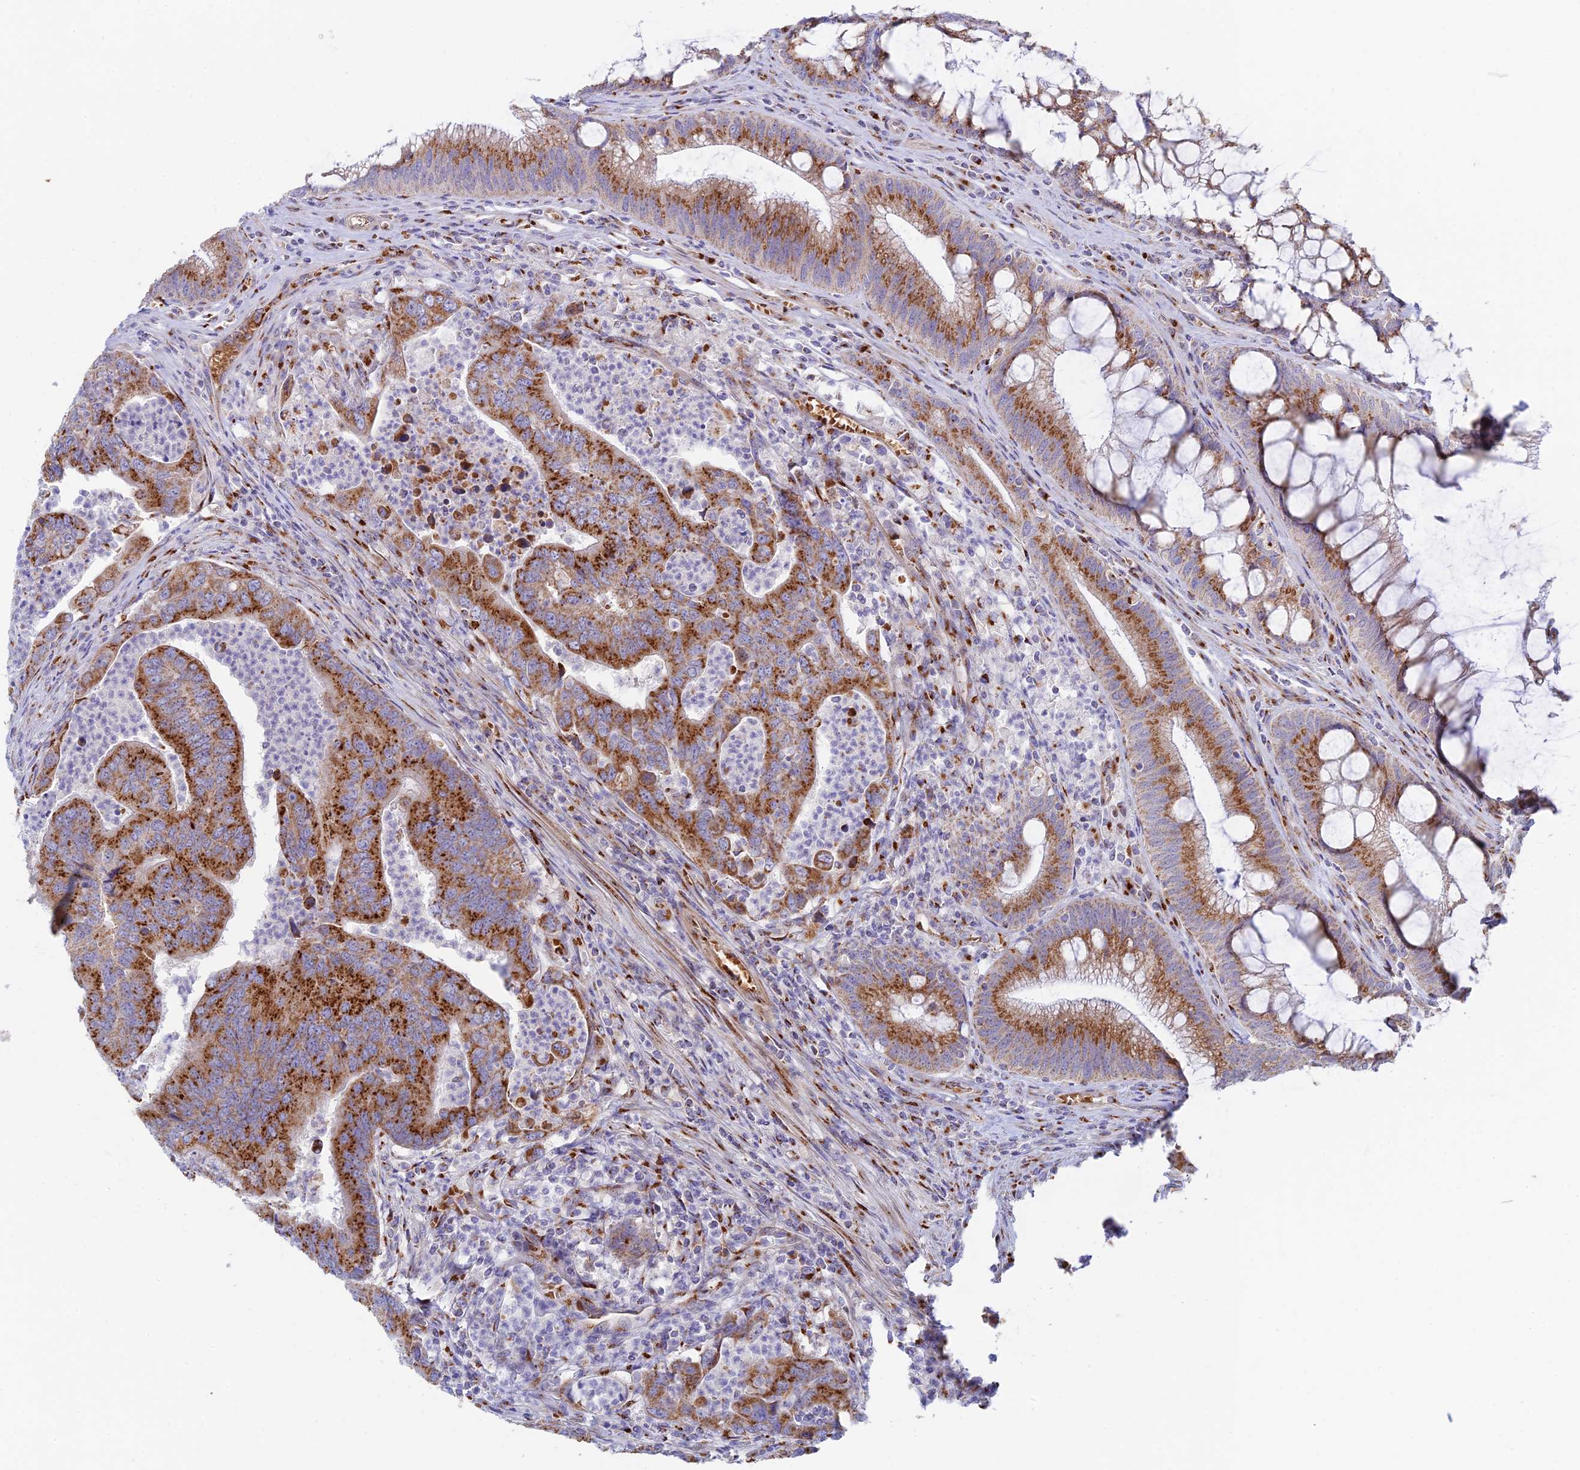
{"staining": {"intensity": "strong", "quantity": ">75%", "location": "cytoplasmic/membranous"}, "tissue": "colorectal cancer", "cell_type": "Tumor cells", "image_type": "cancer", "snomed": [{"axis": "morphology", "description": "Adenocarcinoma, NOS"}, {"axis": "topography", "description": "Colon"}], "caption": "Protein staining demonstrates strong cytoplasmic/membranous expression in about >75% of tumor cells in colorectal cancer.", "gene": "HS2ST1", "patient": {"sex": "female", "age": 67}}